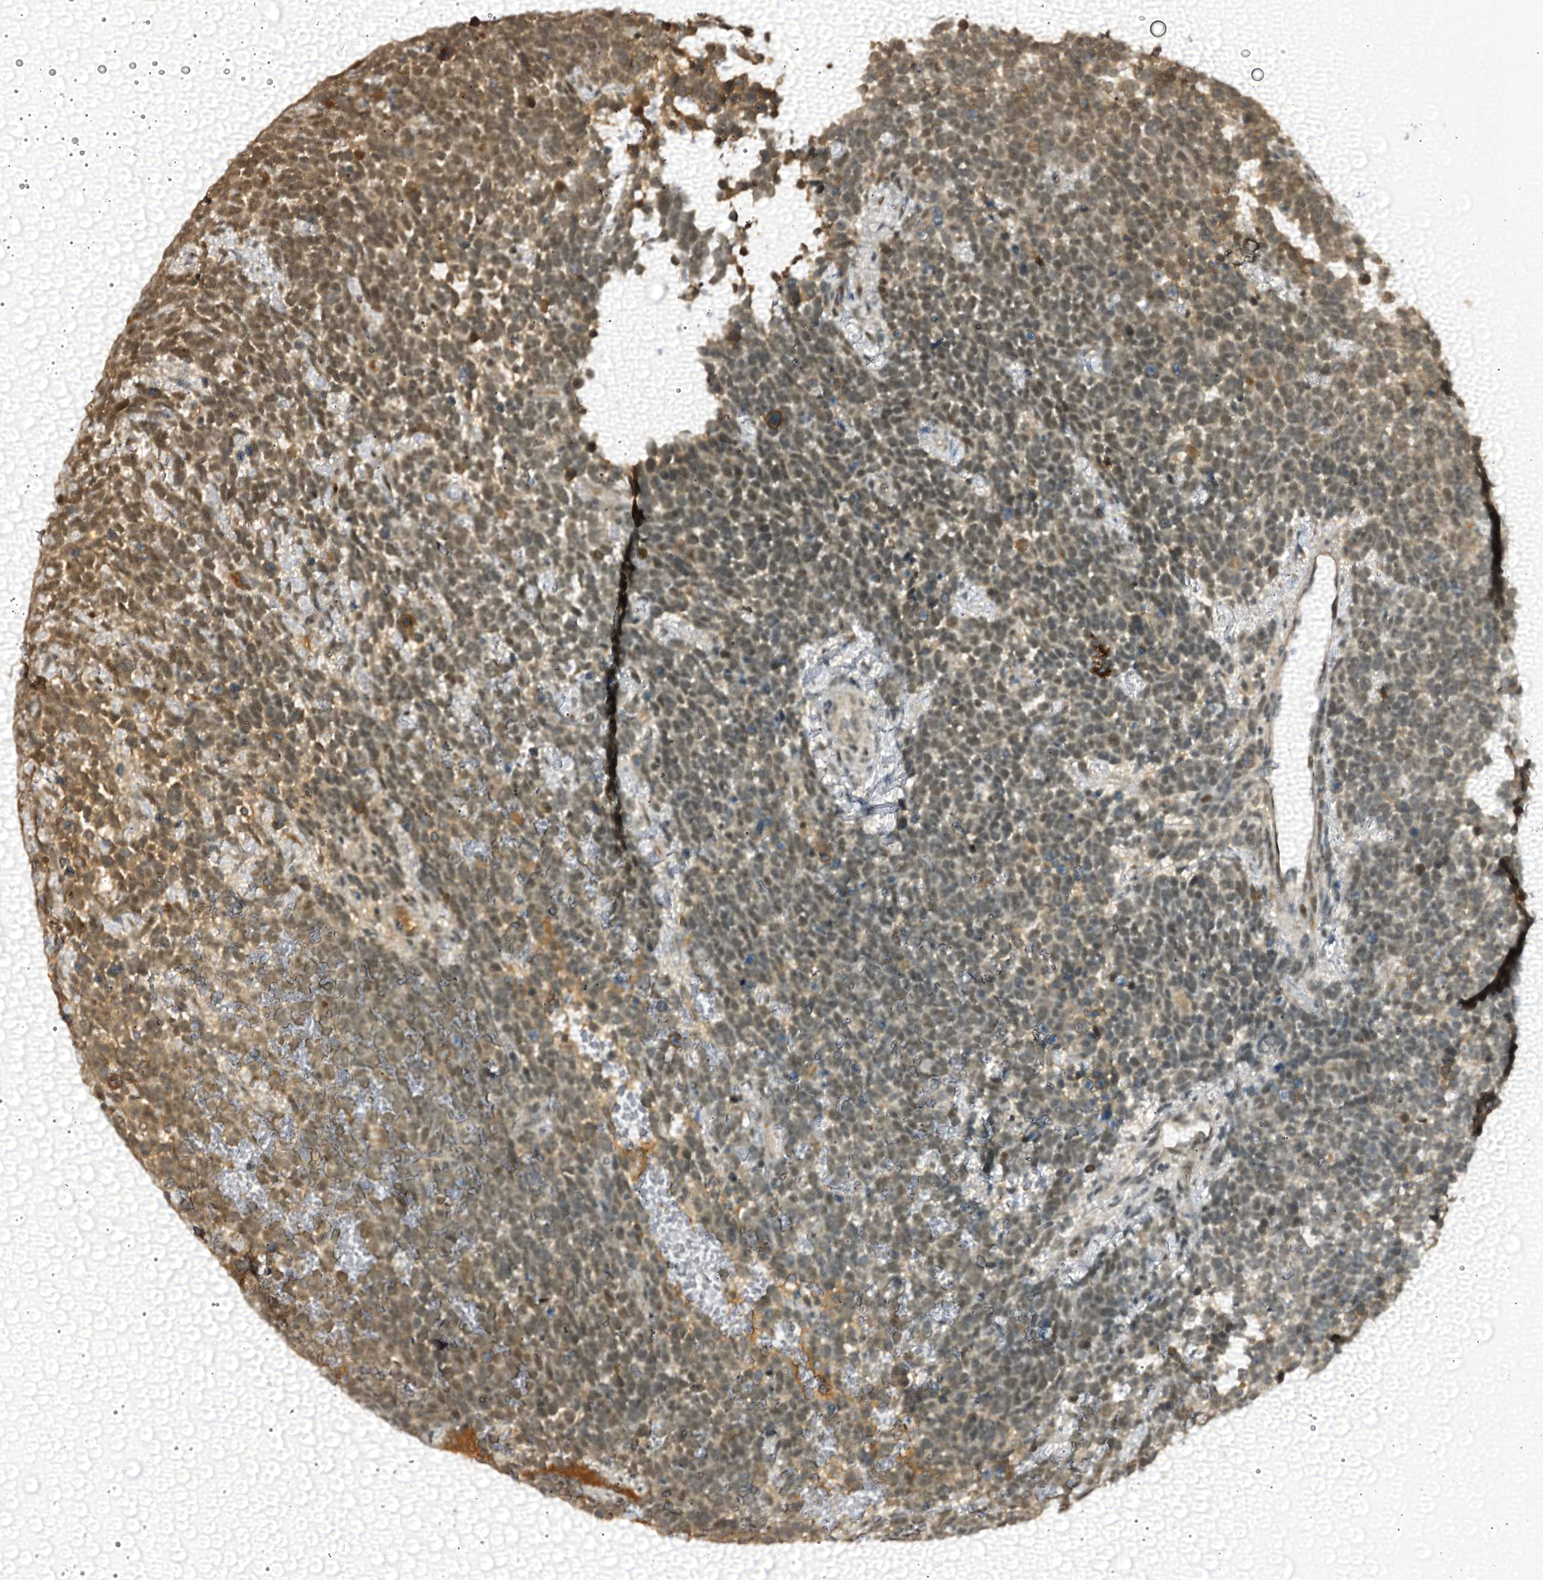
{"staining": {"intensity": "moderate", "quantity": "25%-75%", "location": "nuclear"}, "tissue": "urothelial cancer", "cell_type": "Tumor cells", "image_type": "cancer", "snomed": [{"axis": "morphology", "description": "Urothelial carcinoma, High grade"}, {"axis": "topography", "description": "Urinary bladder"}], "caption": "This histopathology image displays IHC staining of human urothelial cancer, with medium moderate nuclear positivity in about 25%-75% of tumor cells.", "gene": "TRAPPC4", "patient": {"sex": "female", "age": 82}}